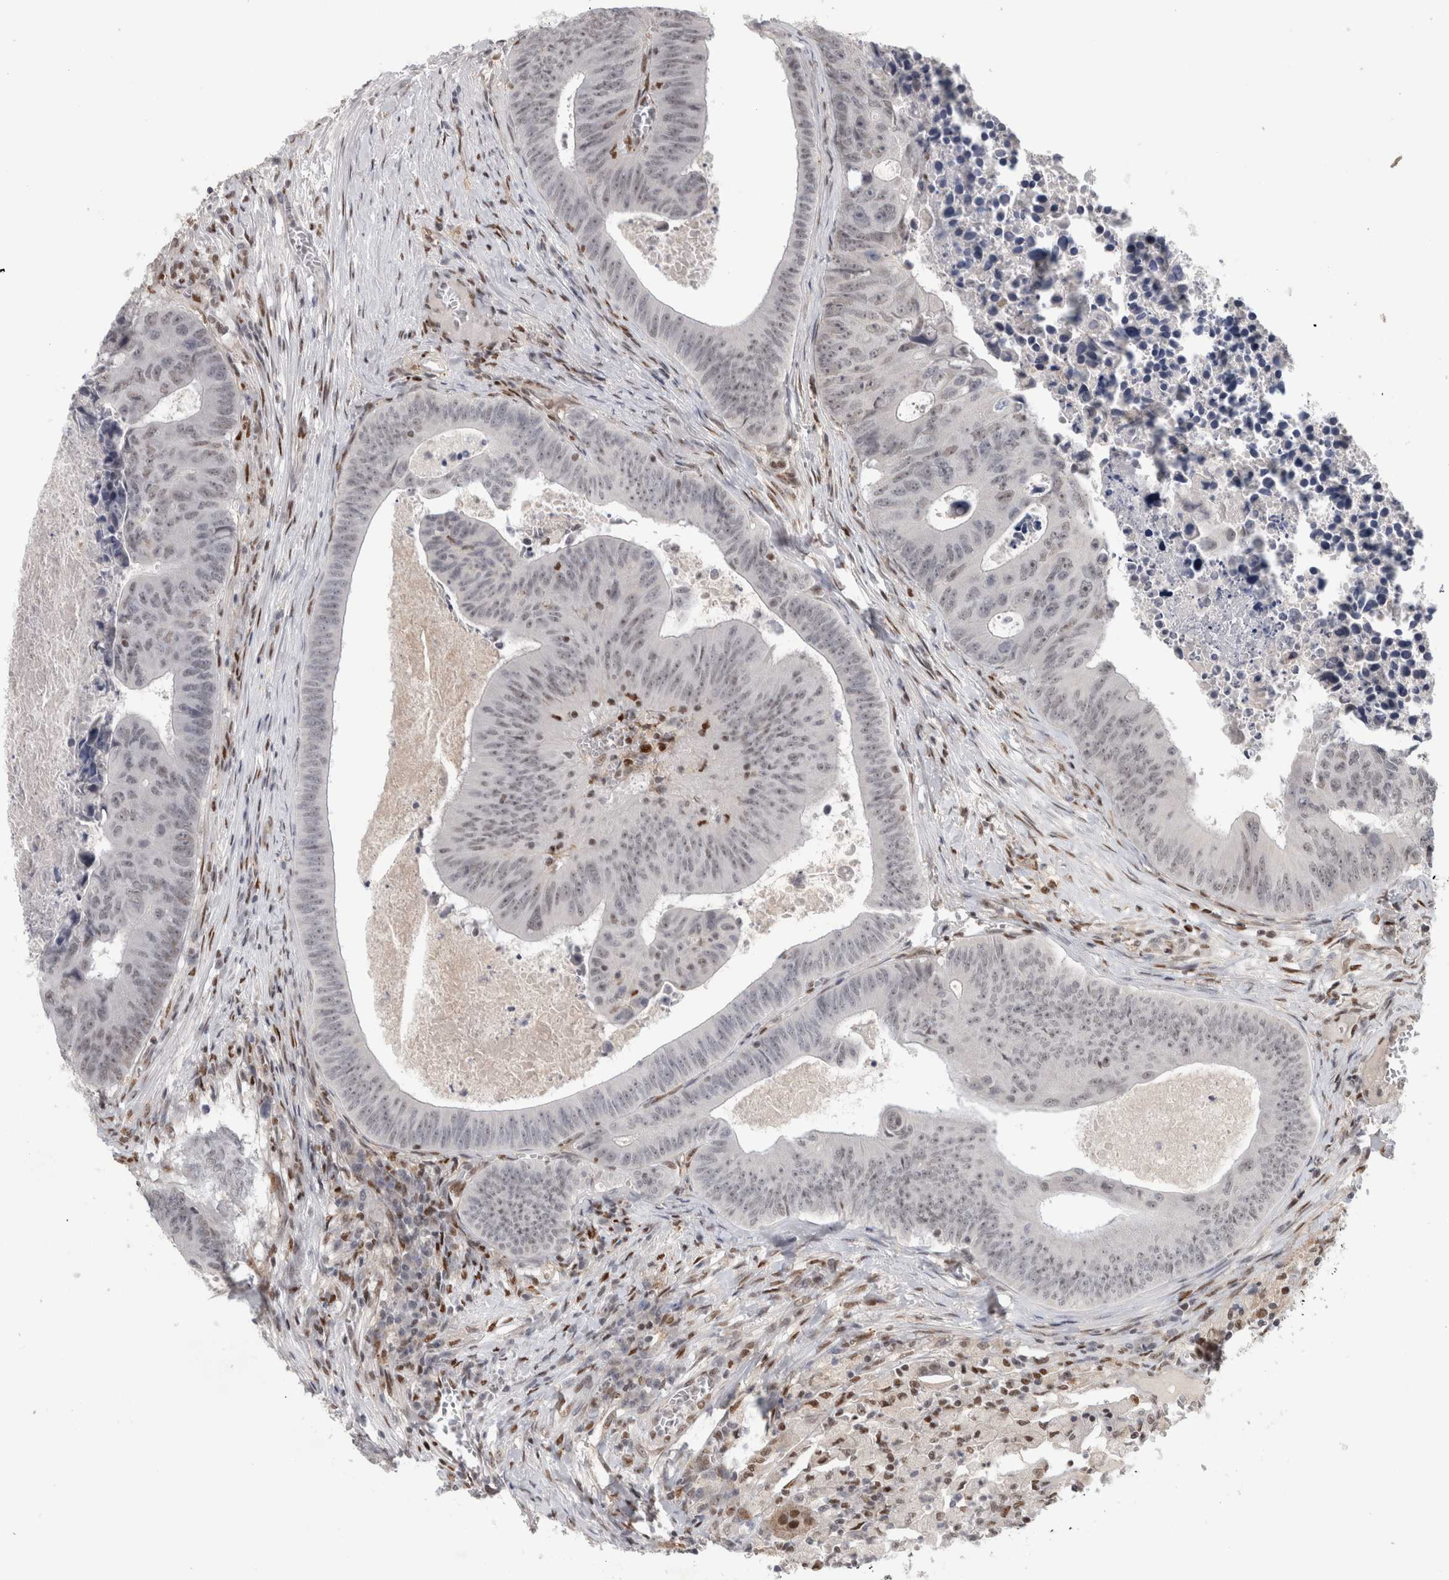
{"staining": {"intensity": "weak", "quantity": "<25%", "location": "nuclear"}, "tissue": "colorectal cancer", "cell_type": "Tumor cells", "image_type": "cancer", "snomed": [{"axis": "morphology", "description": "Adenocarcinoma, NOS"}, {"axis": "topography", "description": "Colon"}], "caption": "An IHC micrograph of colorectal cancer (adenocarcinoma) is shown. There is no staining in tumor cells of colorectal cancer (adenocarcinoma). (DAB (3,3'-diaminobenzidine) immunohistochemistry (IHC) with hematoxylin counter stain).", "gene": "SRARP", "patient": {"sex": "male", "age": 87}}